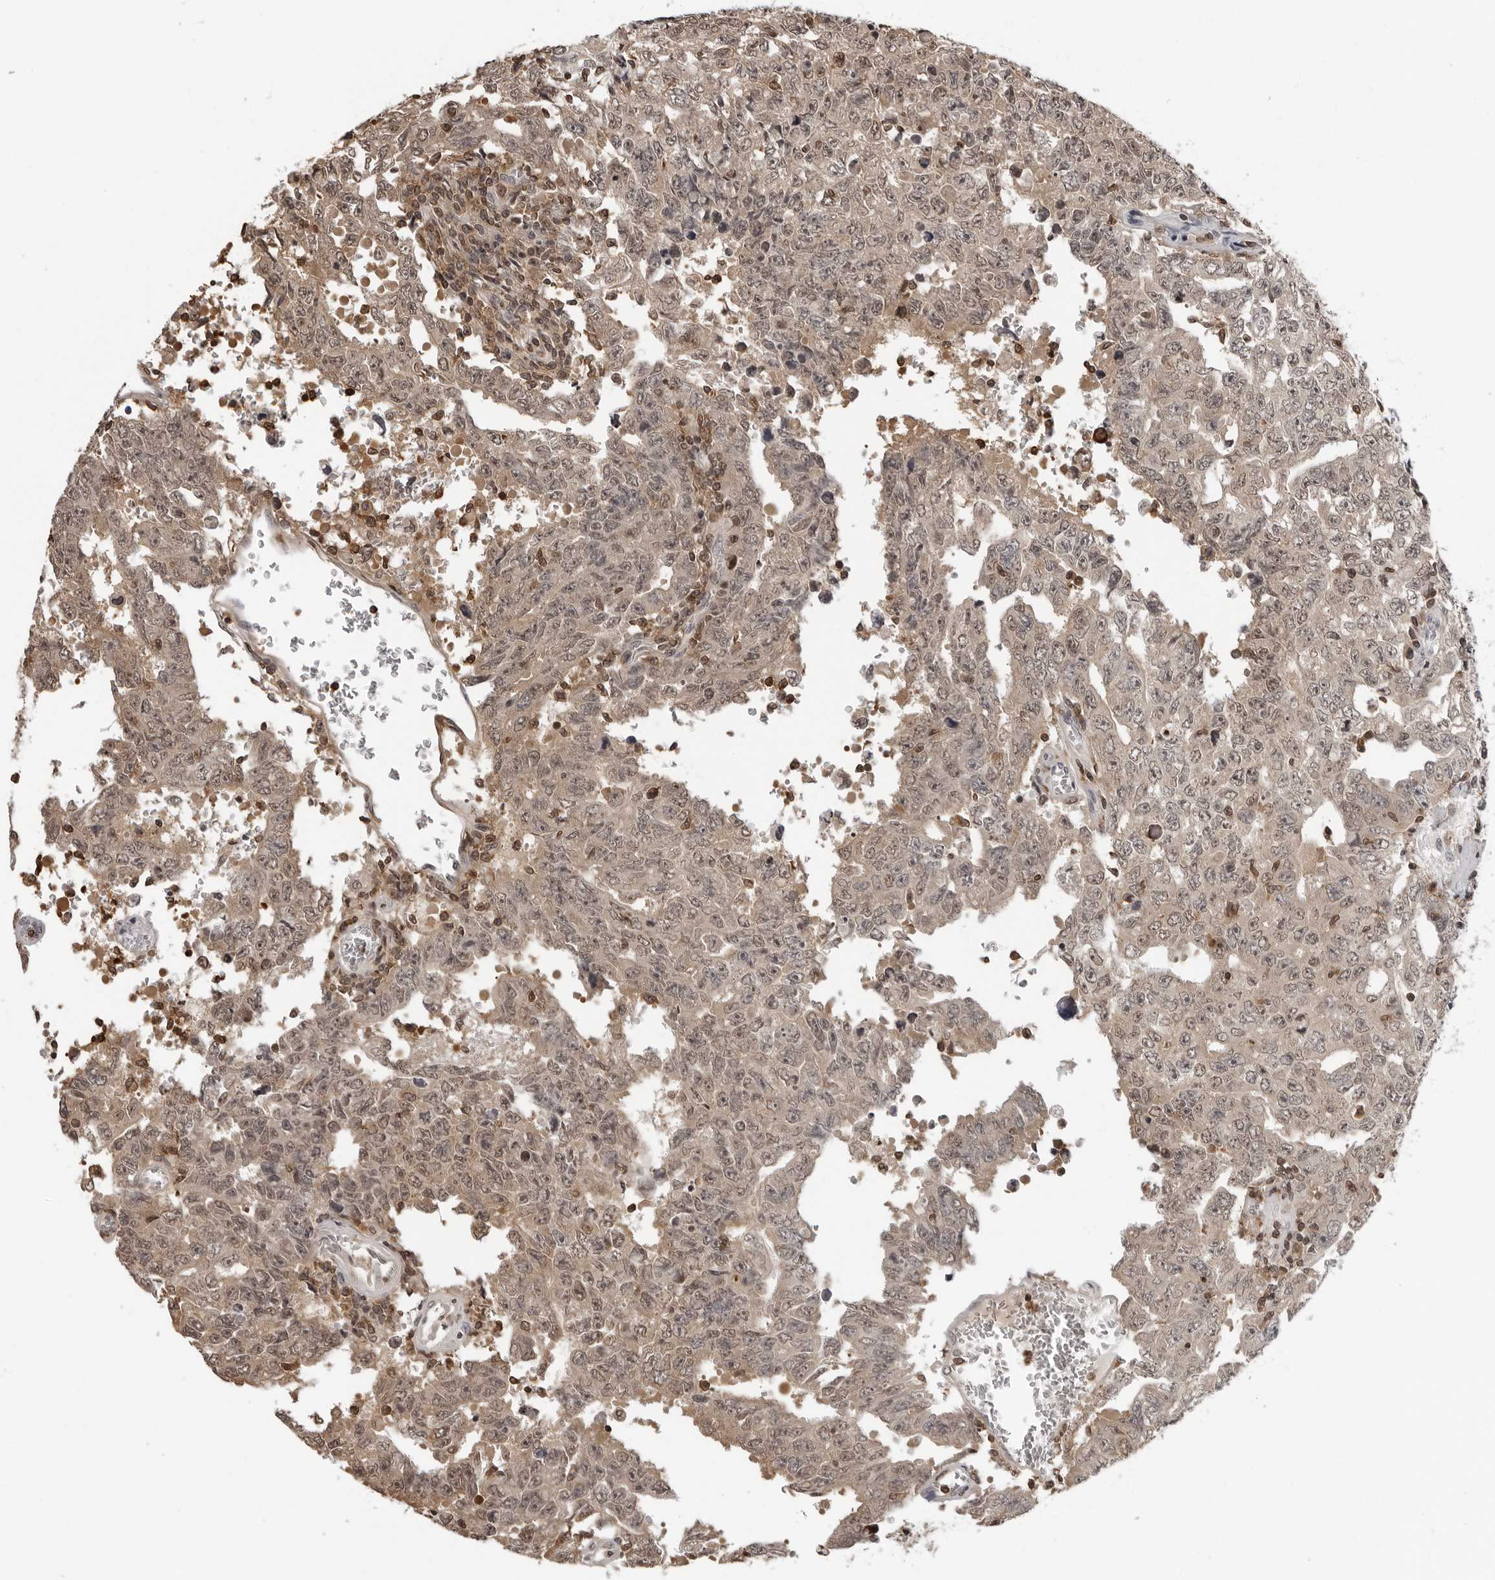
{"staining": {"intensity": "weak", "quantity": ">75%", "location": "cytoplasmic/membranous,nuclear"}, "tissue": "testis cancer", "cell_type": "Tumor cells", "image_type": "cancer", "snomed": [{"axis": "morphology", "description": "Carcinoma, Embryonal, NOS"}, {"axis": "topography", "description": "Testis"}], "caption": "About >75% of tumor cells in human testis cancer (embryonal carcinoma) demonstrate weak cytoplasmic/membranous and nuclear protein expression as visualized by brown immunohistochemical staining.", "gene": "HSPH1", "patient": {"sex": "male", "age": 26}}